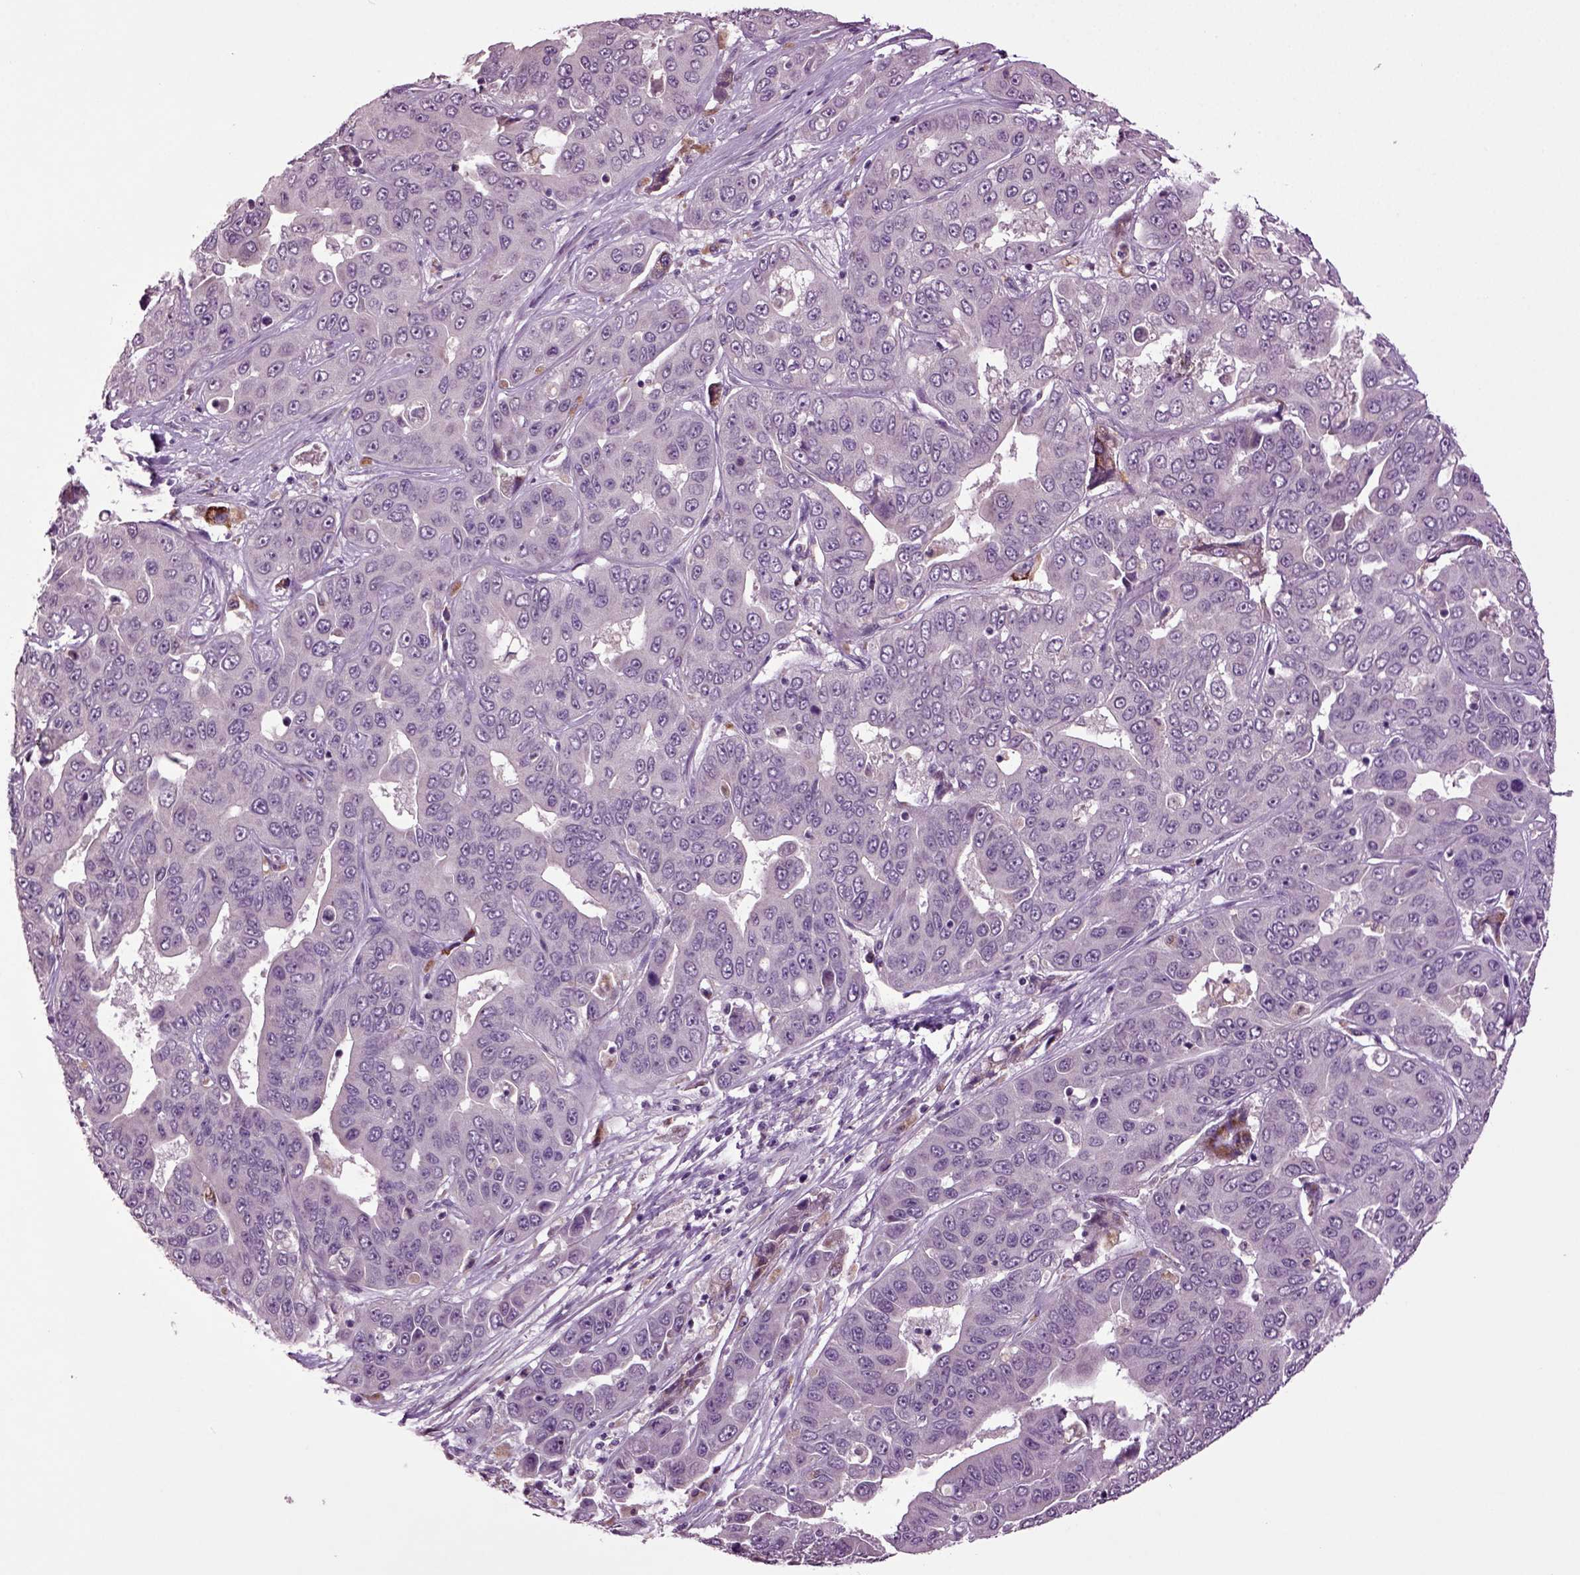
{"staining": {"intensity": "negative", "quantity": "none", "location": "none"}, "tissue": "liver cancer", "cell_type": "Tumor cells", "image_type": "cancer", "snomed": [{"axis": "morphology", "description": "Cholangiocarcinoma"}, {"axis": "topography", "description": "Liver"}], "caption": "Micrograph shows no protein positivity in tumor cells of liver cholangiocarcinoma tissue. (Brightfield microscopy of DAB (3,3'-diaminobenzidine) immunohistochemistry at high magnification).", "gene": "SLC17A6", "patient": {"sex": "female", "age": 52}}